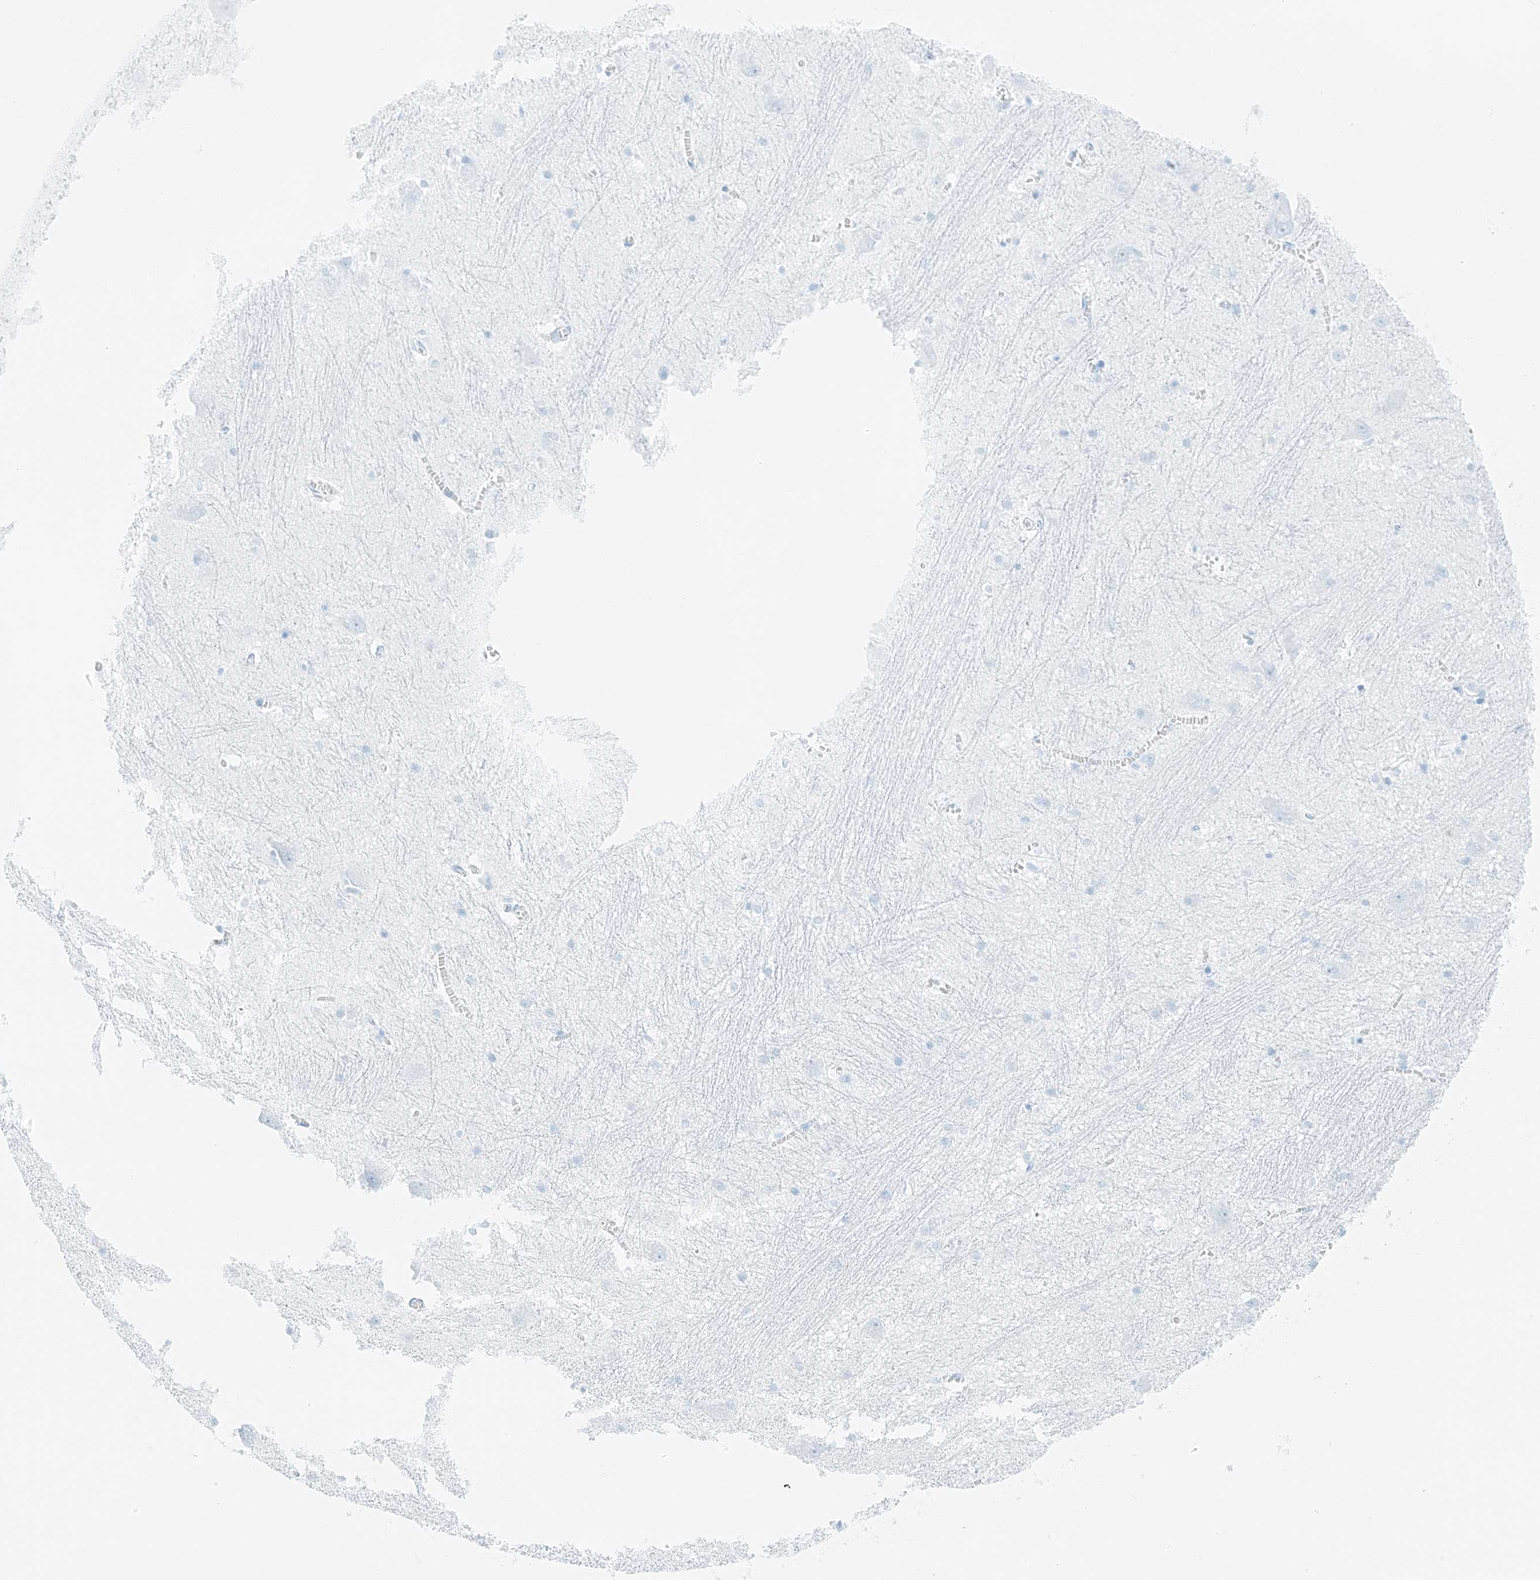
{"staining": {"intensity": "negative", "quantity": "none", "location": "none"}, "tissue": "caudate", "cell_type": "Glial cells", "image_type": "normal", "snomed": [{"axis": "morphology", "description": "Normal tissue, NOS"}, {"axis": "topography", "description": "Lateral ventricle wall"}], "caption": "This is an immunohistochemistry image of normal caudate. There is no expression in glial cells.", "gene": "SMCP", "patient": {"sex": "male", "age": 37}}